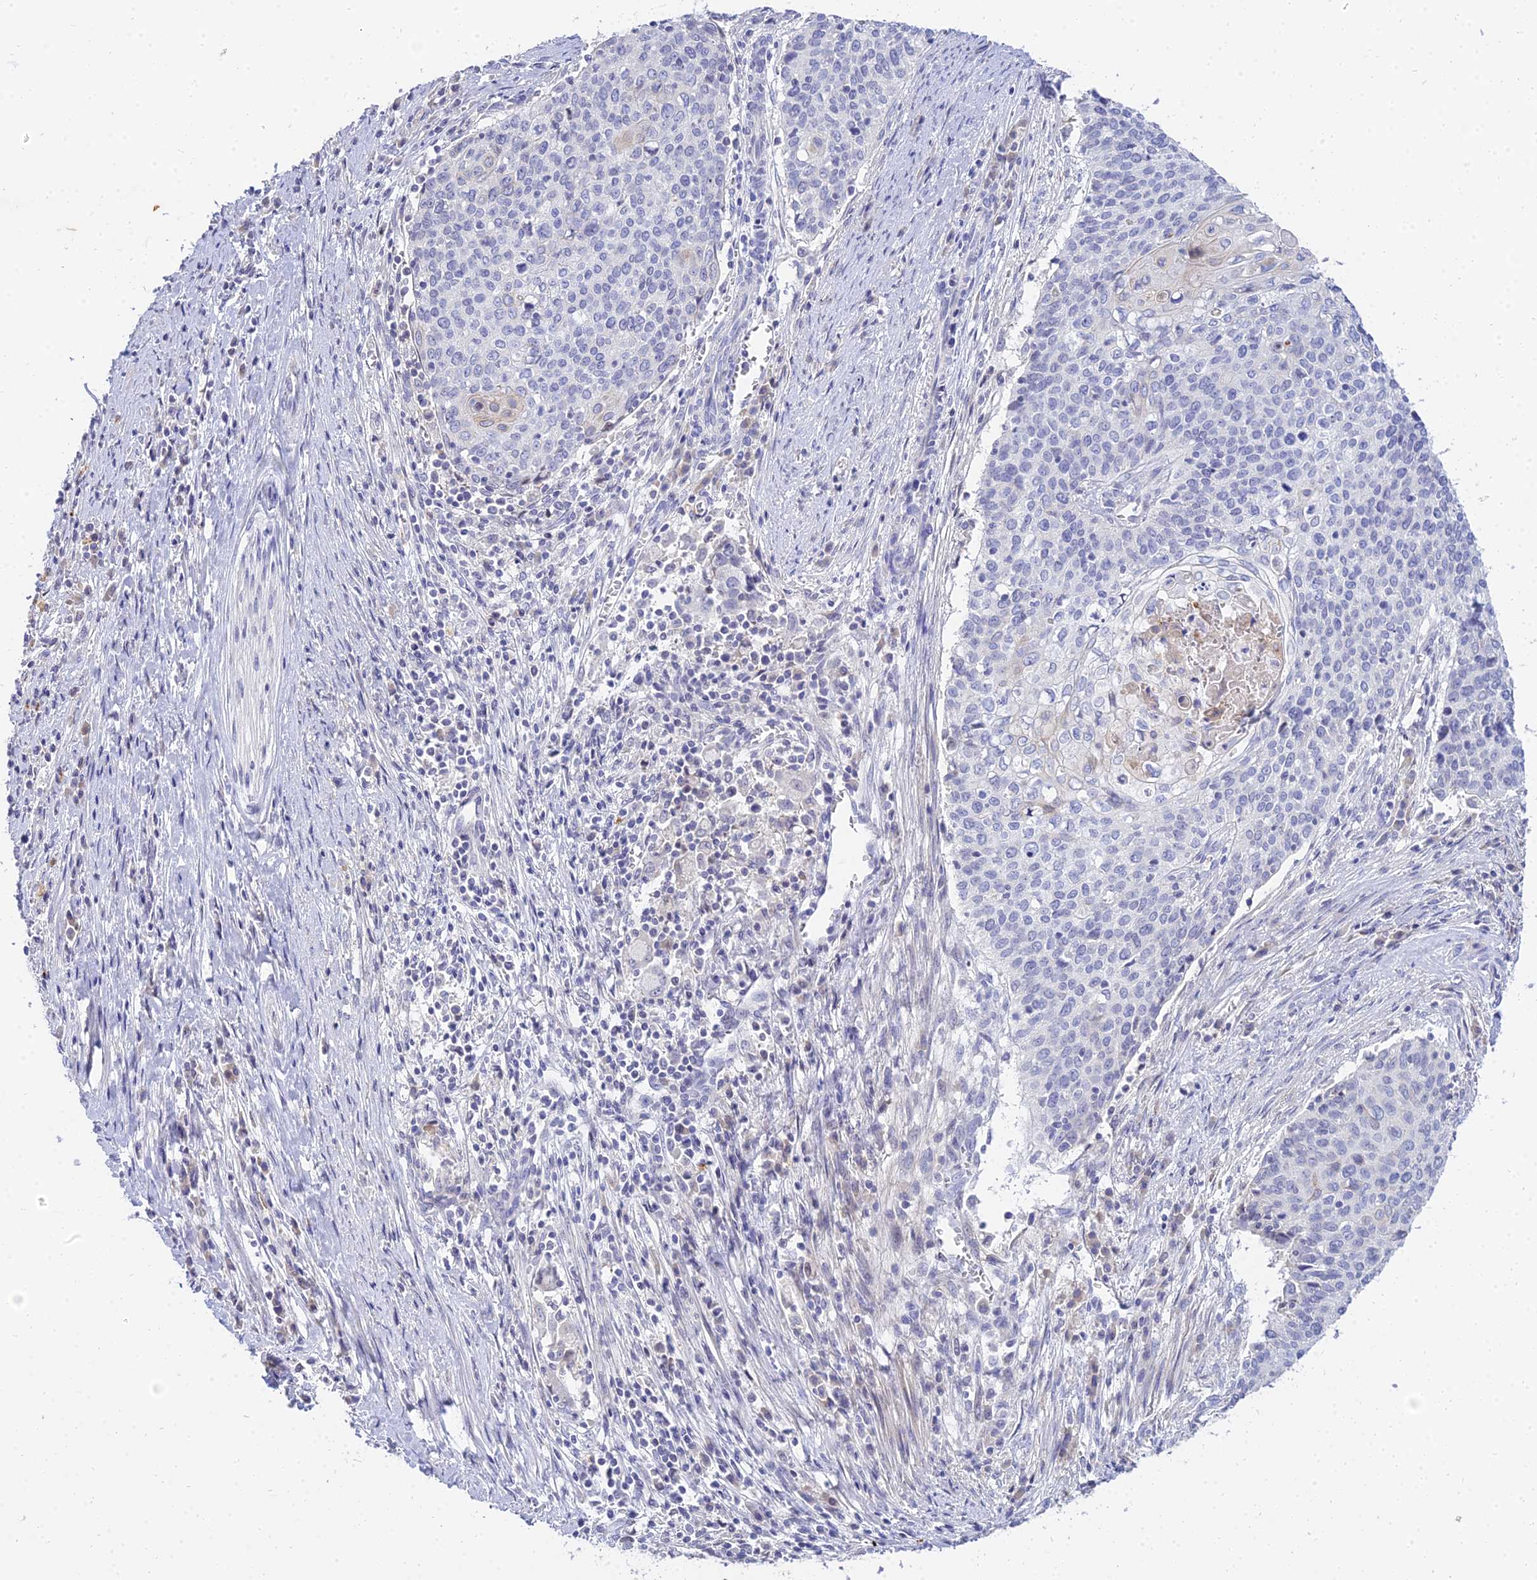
{"staining": {"intensity": "negative", "quantity": "none", "location": "none"}, "tissue": "cervical cancer", "cell_type": "Tumor cells", "image_type": "cancer", "snomed": [{"axis": "morphology", "description": "Squamous cell carcinoma, NOS"}, {"axis": "topography", "description": "Cervix"}], "caption": "Tumor cells are negative for brown protein staining in cervical squamous cell carcinoma.", "gene": "VWC2L", "patient": {"sex": "female", "age": 39}}